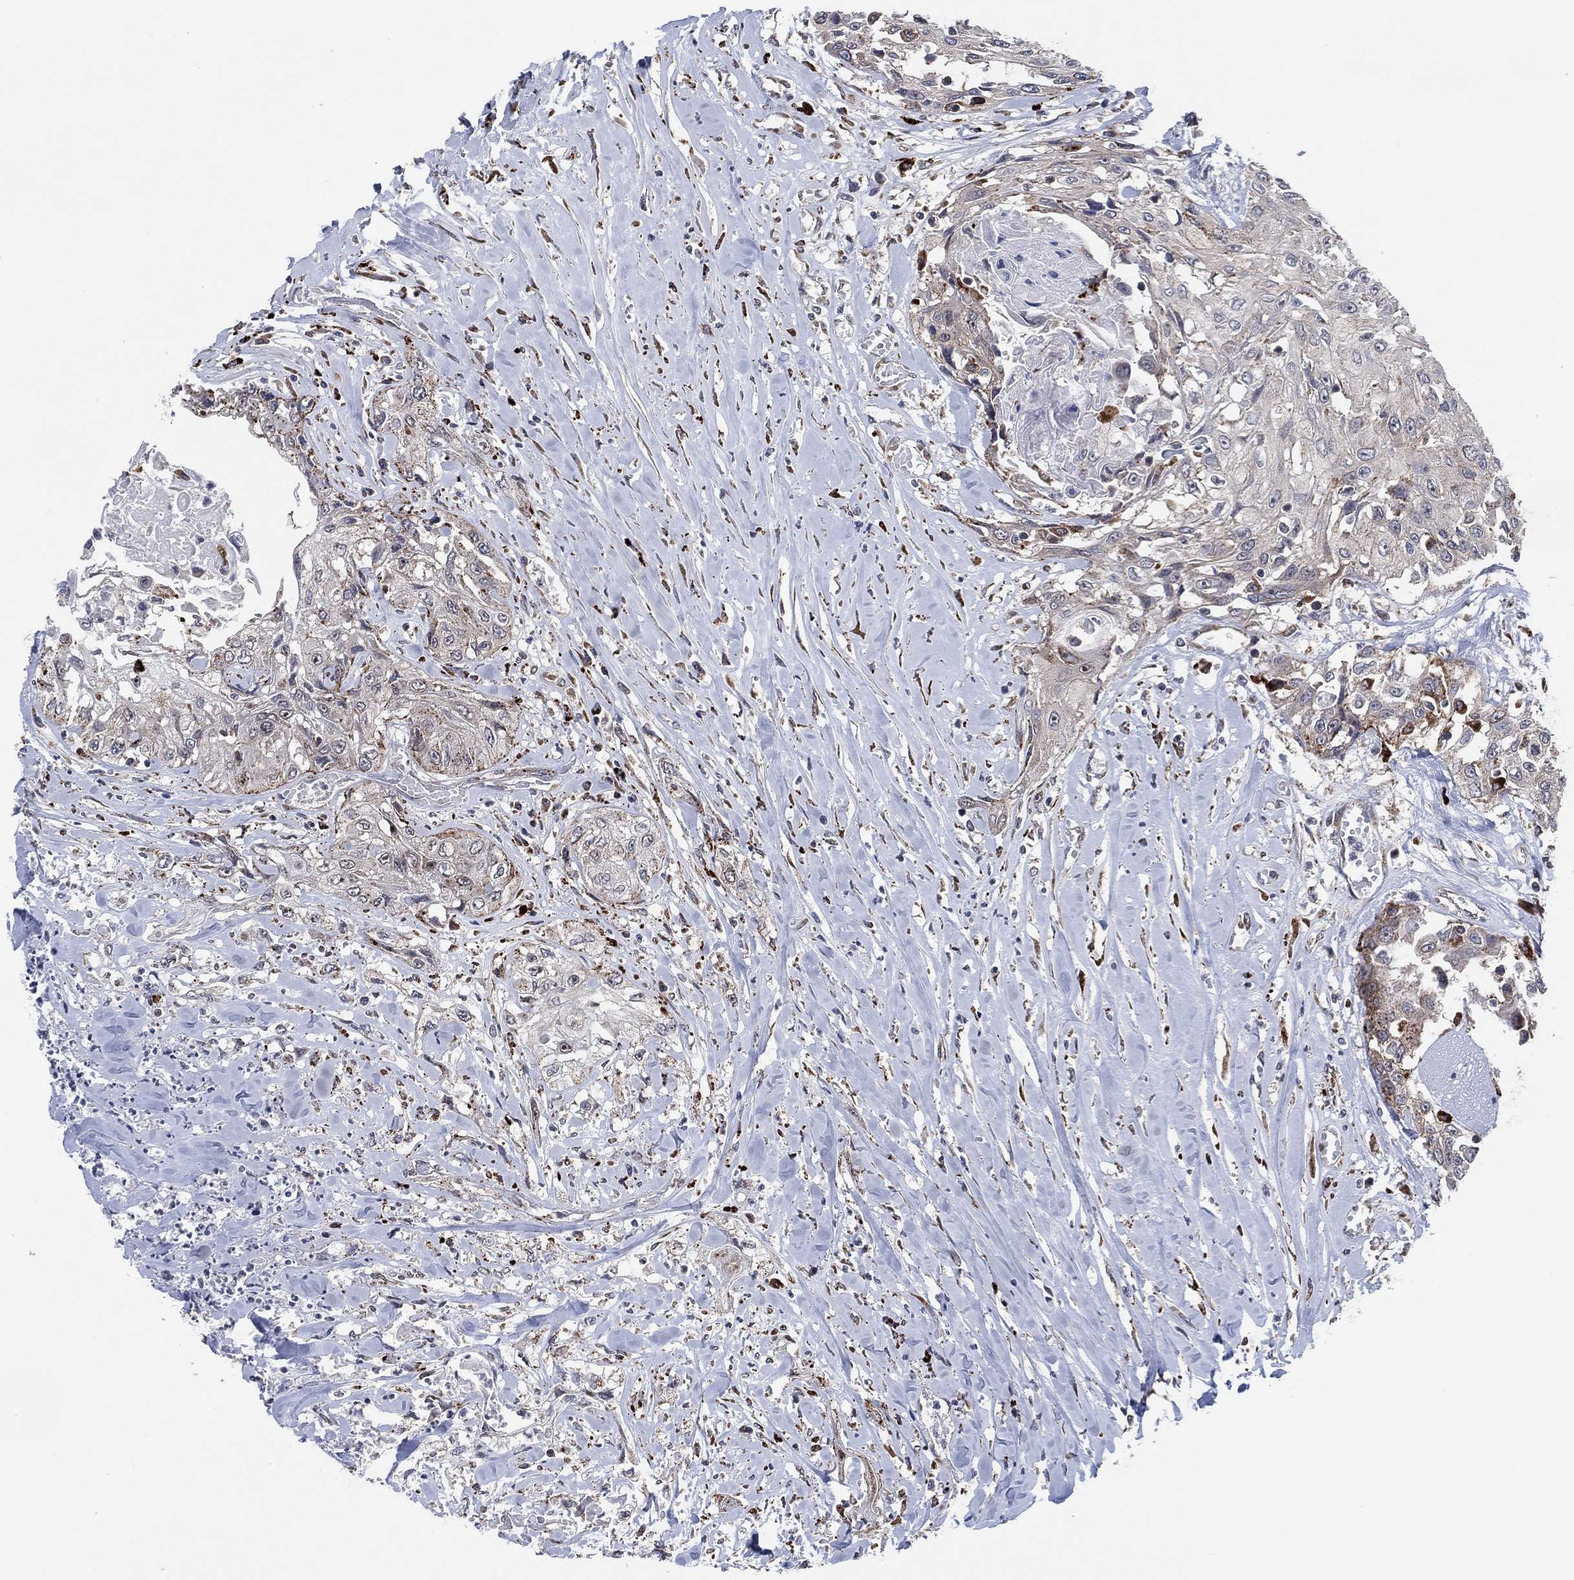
{"staining": {"intensity": "negative", "quantity": "none", "location": "none"}, "tissue": "head and neck cancer", "cell_type": "Tumor cells", "image_type": "cancer", "snomed": [{"axis": "morphology", "description": "Normal tissue, NOS"}, {"axis": "morphology", "description": "Squamous cell carcinoma, NOS"}, {"axis": "topography", "description": "Oral tissue"}, {"axis": "topography", "description": "Peripheral nerve tissue"}, {"axis": "topography", "description": "Head-Neck"}], "caption": "The photomicrograph shows no staining of tumor cells in head and neck cancer.", "gene": "FAM104A", "patient": {"sex": "female", "age": 59}}